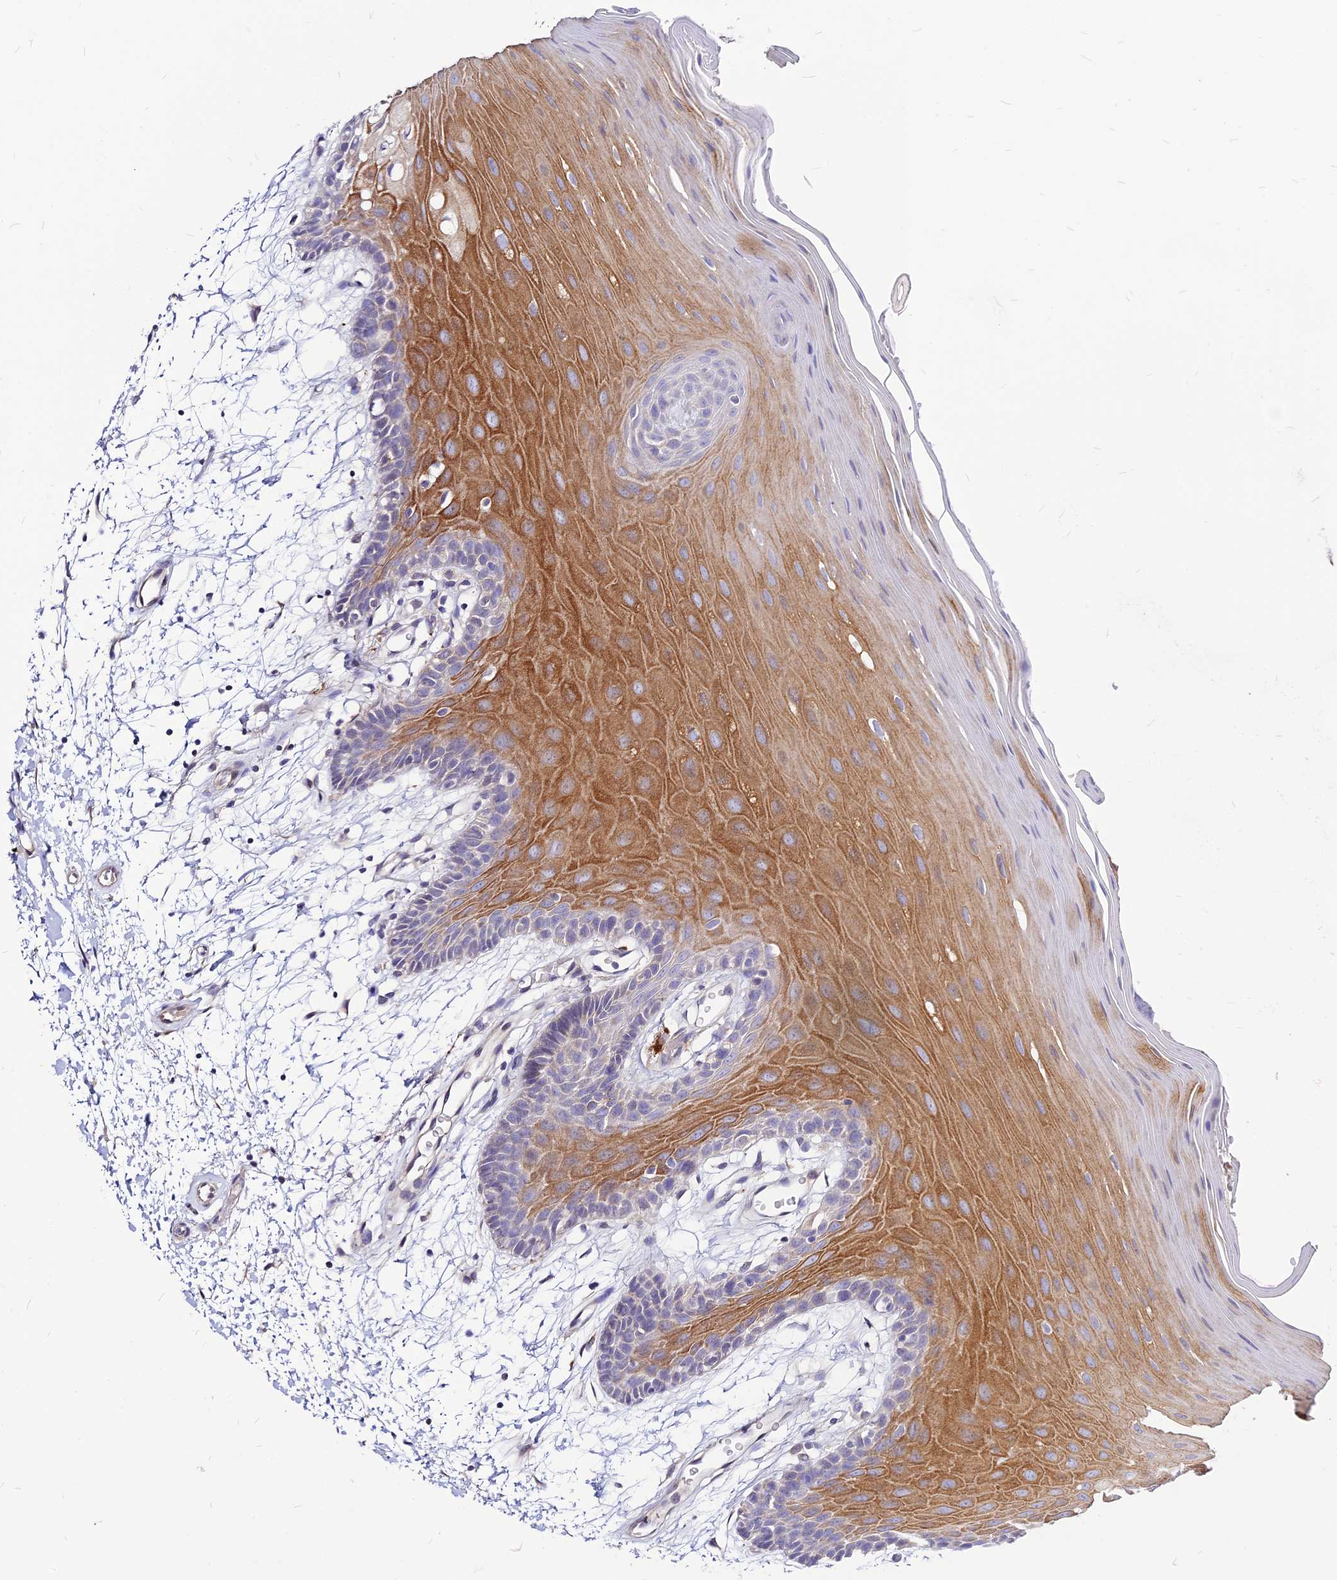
{"staining": {"intensity": "moderate", "quantity": "25%-75%", "location": "cytoplasmic/membranous"}, "tissue": "oral mucosa", "cell_type": "Squamous epithelial cells", "image_type": "normal", "snomed": [{"axis": "morphology", "description": "Normal tissue, NOS"}, {"axis": "topography", "description": "Skeletal muscle"}, {"axis": "topography", "description": "Oral tissue"}, {"axis": "topography", "description": "Salivary gland"}, {"axis": "topography", "description": "Peripheral nerve tissue"}], "caption": "Protein staining by immunohistochemistry displays moderate cytoplasmic/membranous staining in about 25%-75% of squamous epithelial cells in benign oral mucosa.", "gene": "CZIB", "patient": {"sex": "male", "age": 54}}